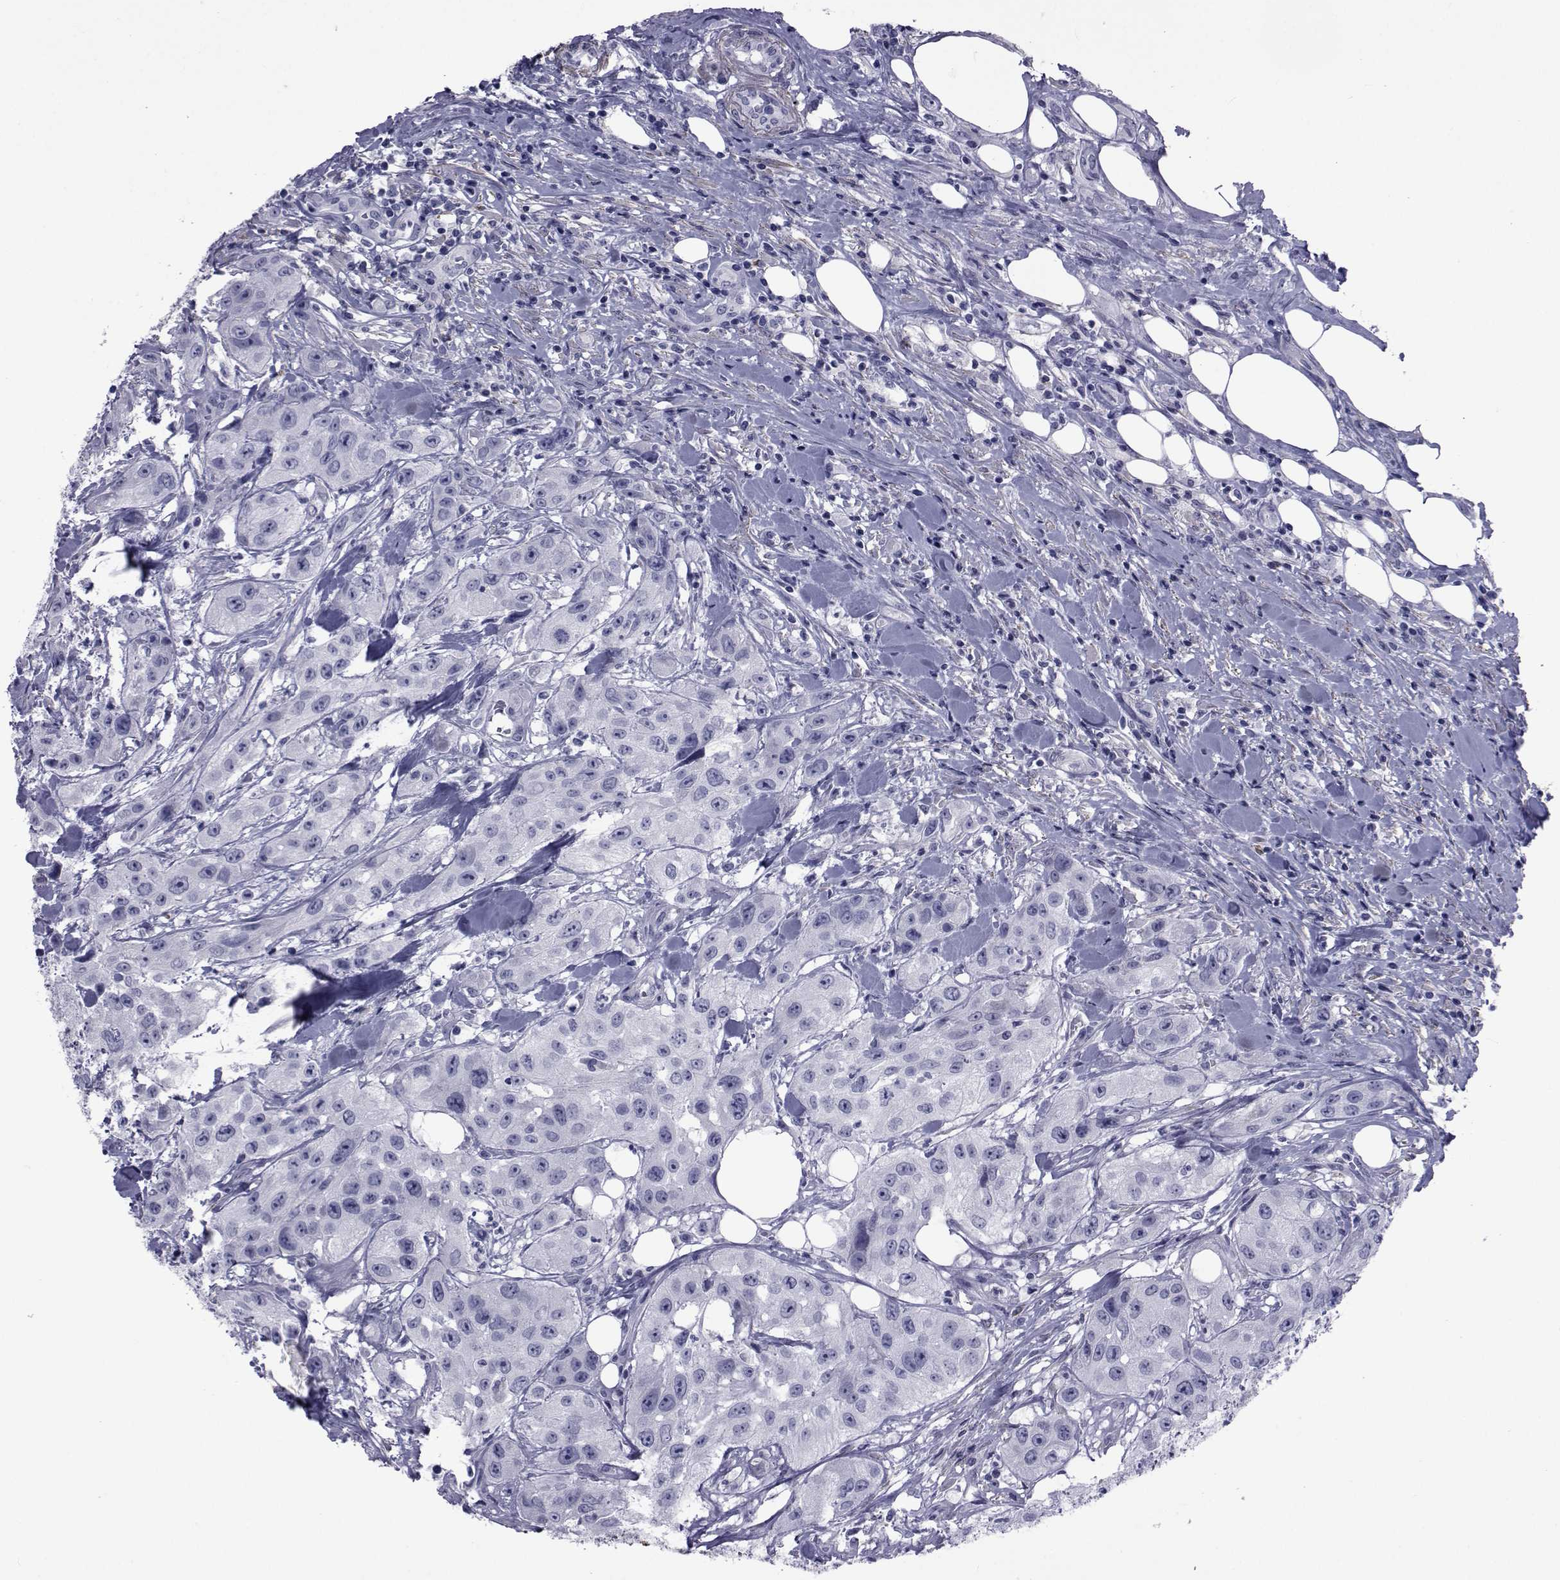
{"staining": {"intensity": "negative", "quantity": "none", "location": "none"}, "tissue": "urothelial cancer", "cell_type": "Tumor cells", "image_type": "cancer", "snomed": [{"axis": "morphology", "description": "Urothelial carcinoma, High grade"}, {"axis": "topography", "description": "Urinary bladder"}], "caption": "DAB immunohistochemical staining of human urothelial cancer demonstrates no significant staining in tumor cells.", "gene": "GKAP1", "patient": {"sex": "male", "age": 79}}